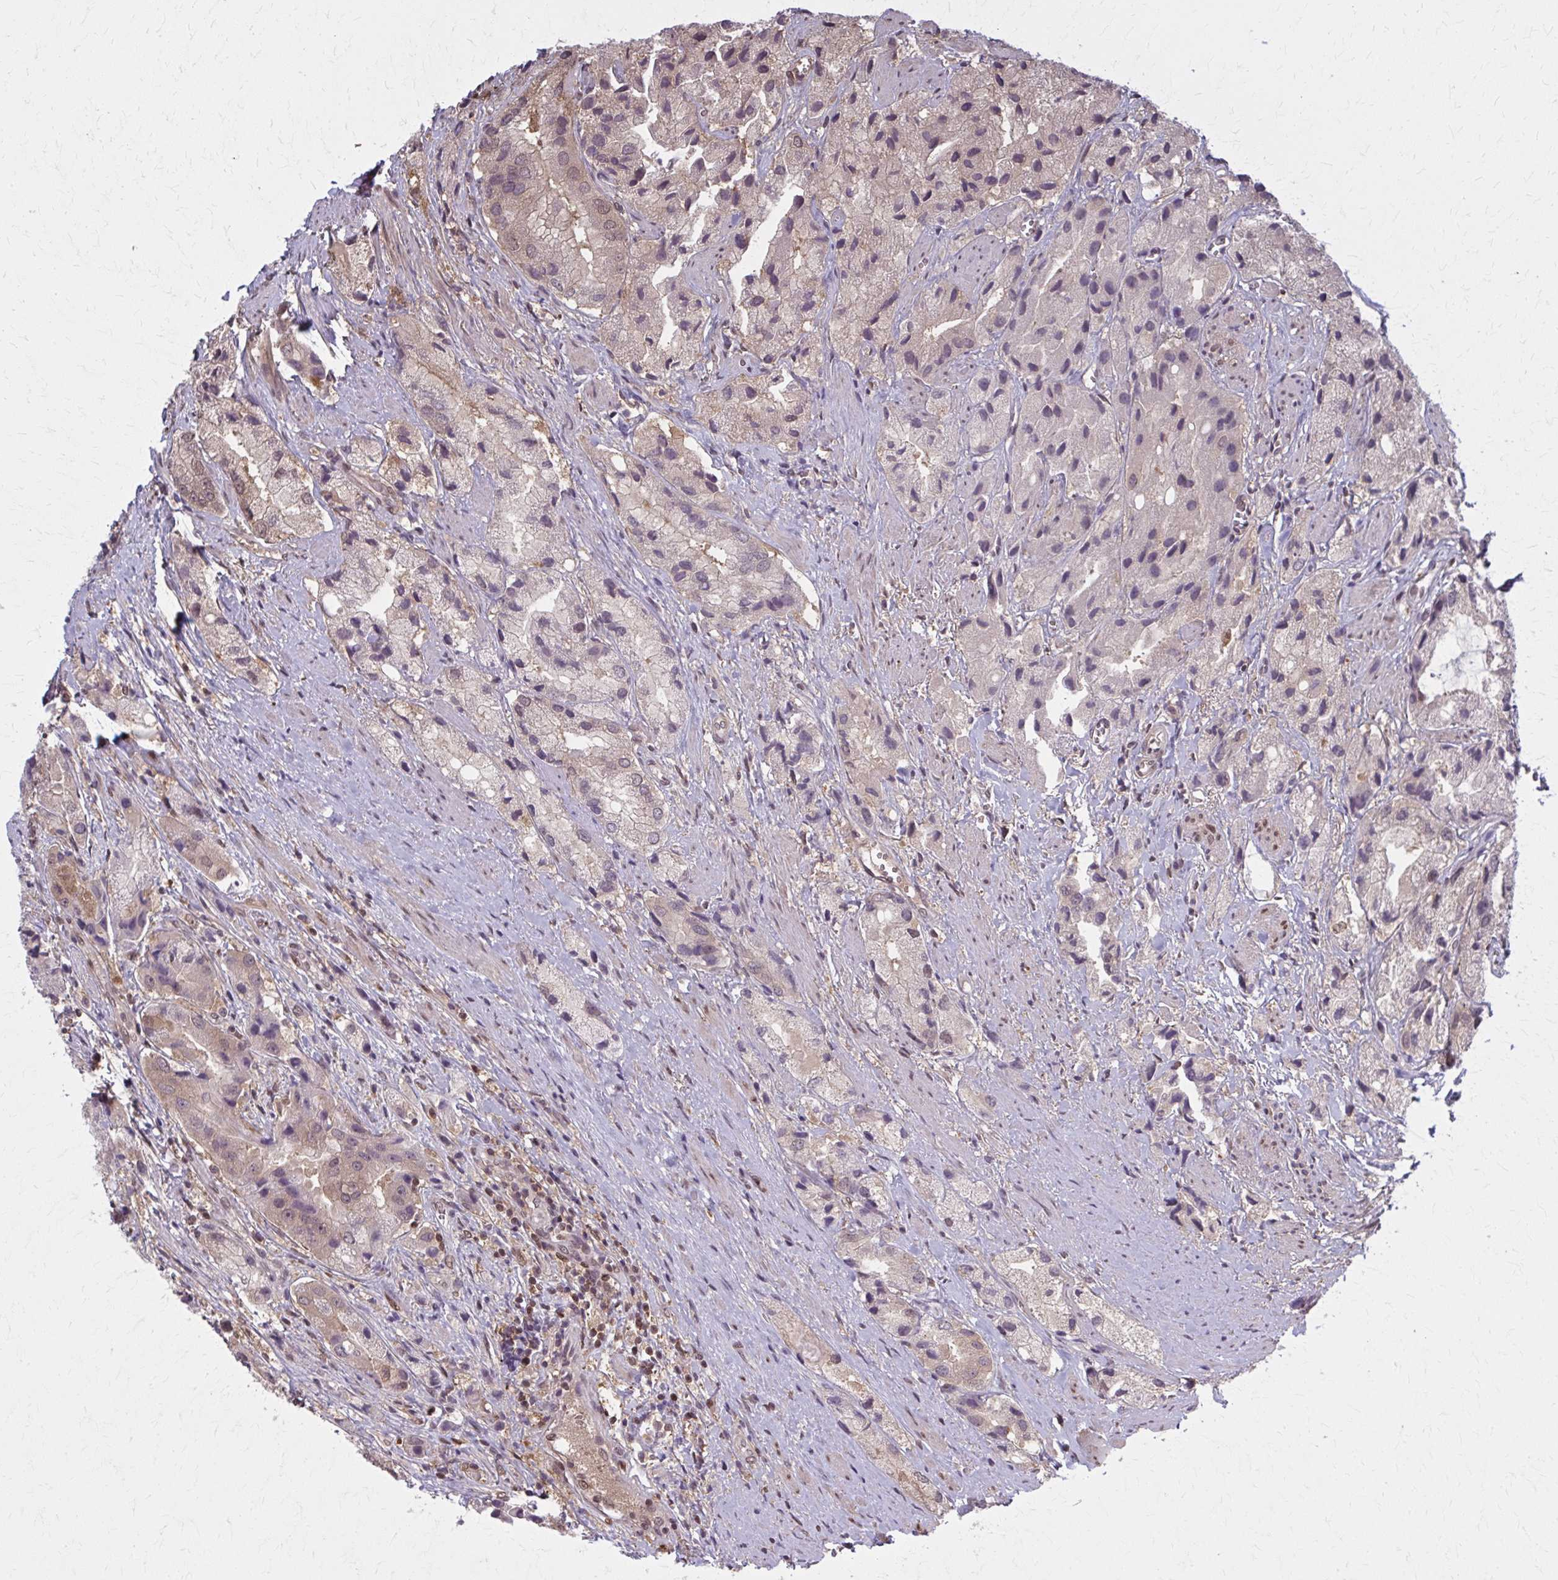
{"staining": {"intensity": "moderate", "quantity": "25%-75%", "location": "cytoplasmic/membranous,nuclear"}, "tissue": "prostate cancer", "cell_type": "Tumor cells", "image_type": "cancer", "snomed": [{"axis": "morphology", "description": "Adenocarcinoma, Low grade"}, {"axis": "topography", "description": "Prostate"}], "caption": "Immunohistochemical staining of human prostate adenocarcinoma (low-grade) reveals medium levels of moderate cytoplasmic/membranous and nuclear expression in approximately 25%-75% of tumor cells.", "gene": "MDH1", "patient": {"sex": "male", "age": 69}}